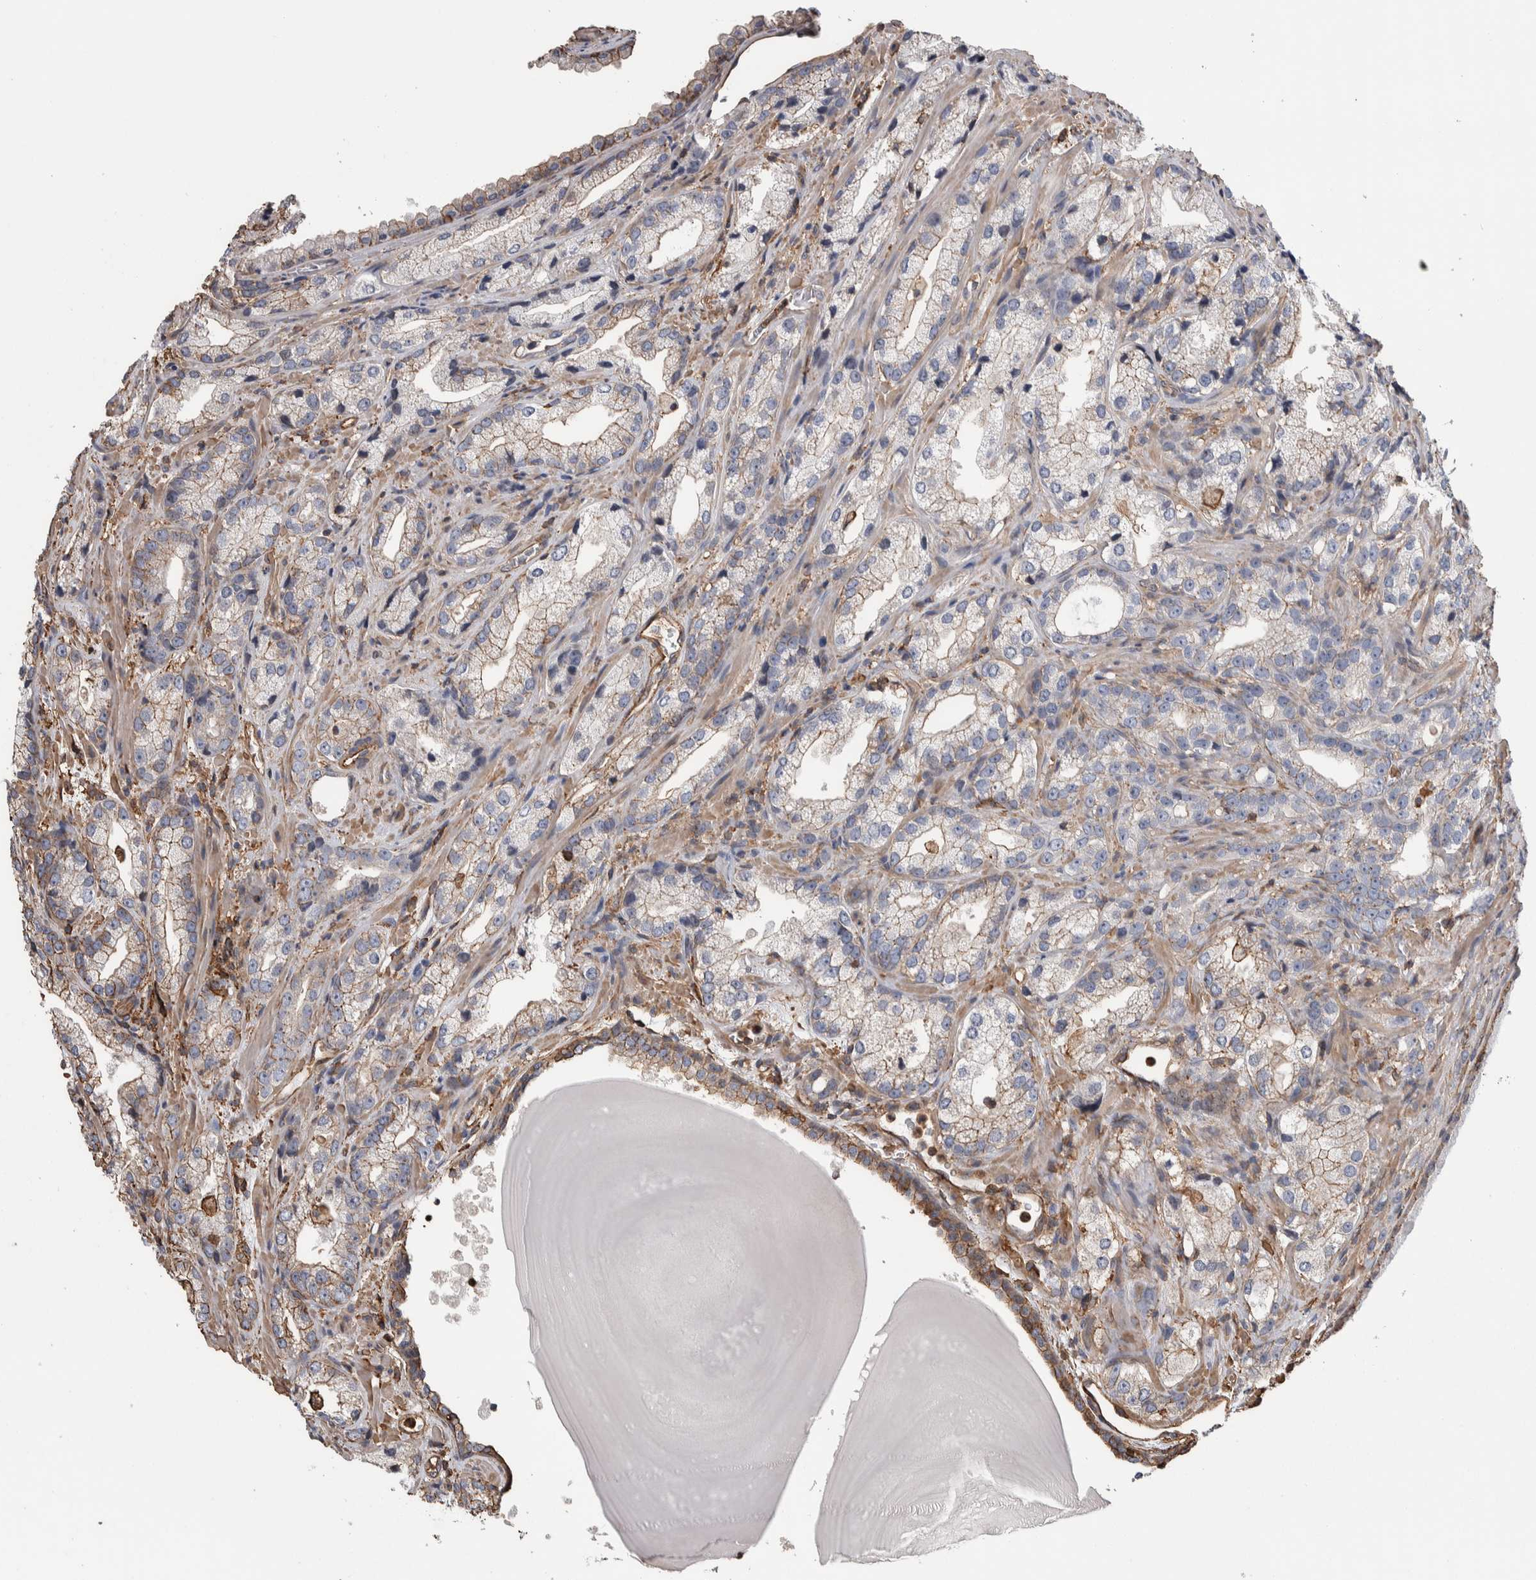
{"staining": {"intensity": "weak", "quantity": "25%-75%", "location": "cytoplasmic/membranous"}, "tissue": "prostate cancer", "cell_type": "Tumor cells", "image_type": "cancer", "snomed": [{"axis": "morphology", "description": "Adenocarcinoma, High grade"}, {"axis": "topography", "description": "Prostate"}], "caption": "A brown stain labels weak cytoplasmic/membranous expression of a protein in human prostate cancer (adenocarcinoma (high-grade)) tumor cells.", "gene": "ENPP2", "patient": {"sex": "male", "age": 63}}